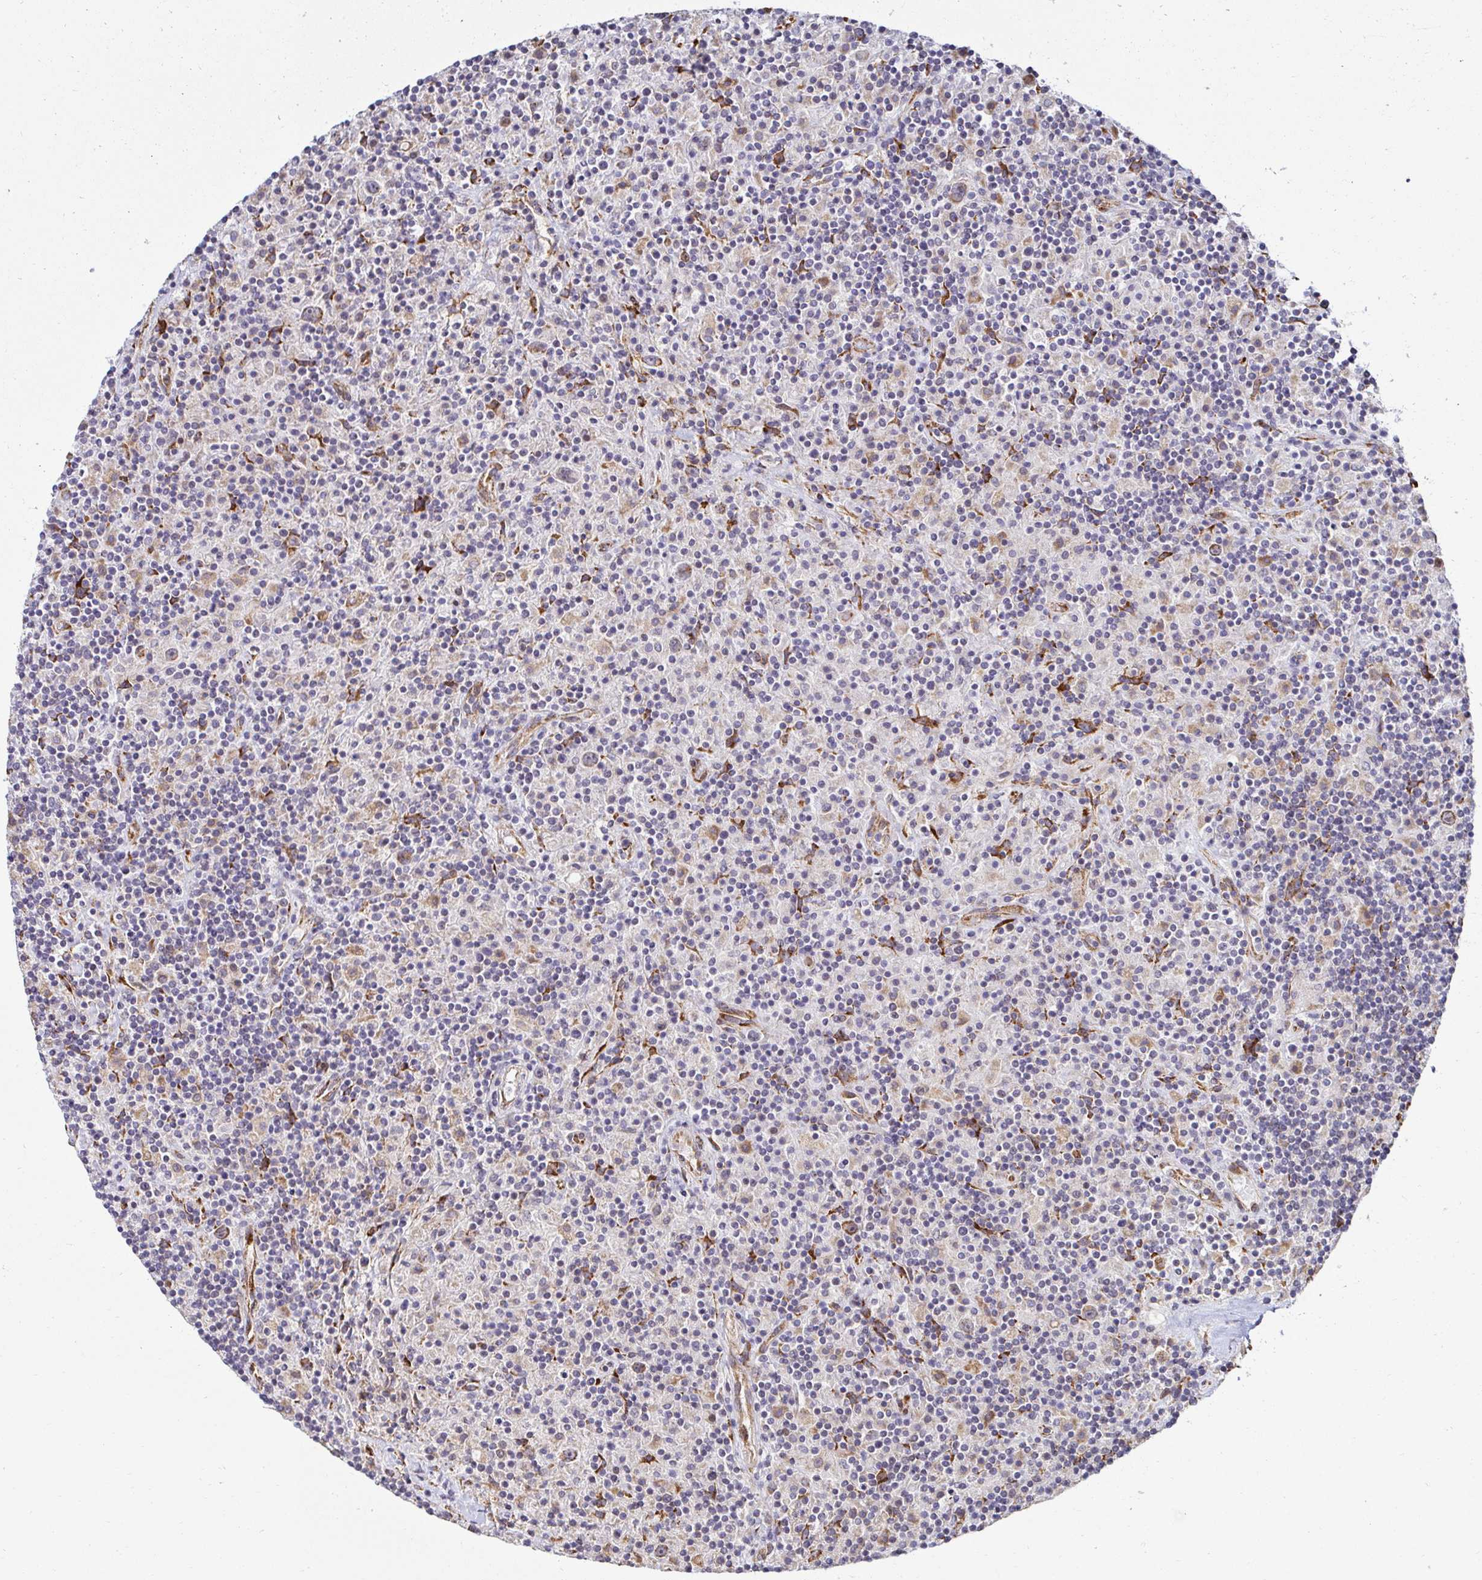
{"staining": {"intensity": "weak", "quantity": ">75%", "location": "cytoplasmic/membranous"}, "tissue": "lymphoma", "cell_type": "Tumor cells", "image_type": "cancer", "snomed": [{"axis": "morphology", "description": "Hodgkin's disease, NOS"}, {"axis": "topography", "description": "Lymph node"}], "caption": "Protein staining of lymphoma tissue shows weak cytoplasmic/membranous staining in approximately >75% of tumor cells. The staining was performed using DAB (3,3'-diaminobenzidine) to visualize the protein expression in brown, while the nuclei were stained in blue with hematoxylin (Magnification: 20x).", "gene": "HPS1", "patient": {"sex": "male", "age": 70}}